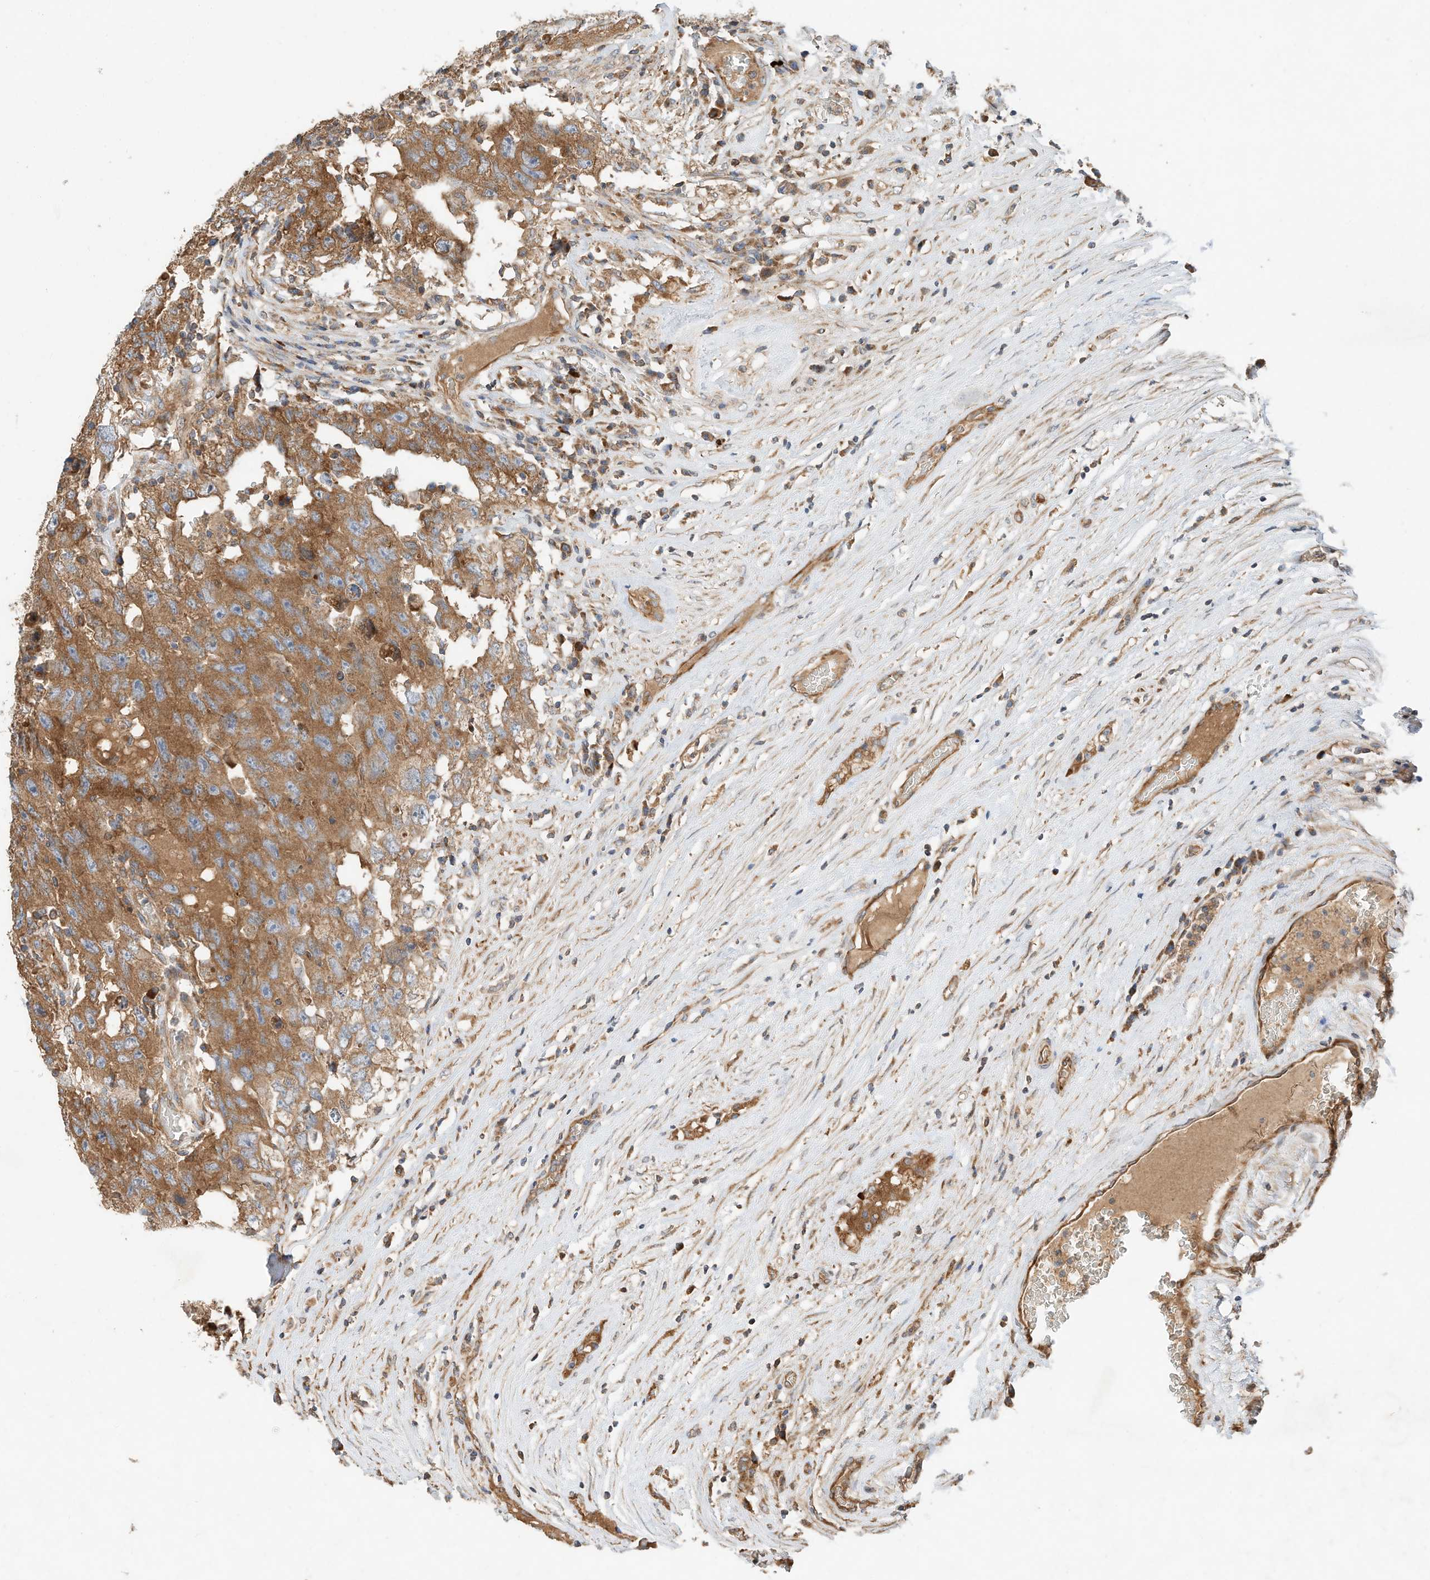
{"staining": {"intensity": "strong", "quantity": ">75%", "location": "cytoplasmic/membranous"}, "tissue": "testis cancer", "cell_type": "Tumor cells", "image_type": "cancer", "snomed": [{"axis": "morphology", "description": "Carcinoma, Embryonal, NOS"}, {"axis": "topography", "description": "Testis"}], "caption": "IHC of human testis embryonal carcinoma exhibits high levels of strong cytoplasmic/membranous positivity in approximately >75% of tumor cells.", "gene": "CPAMD8", "patient": {"sex": "male", "age": 26}}